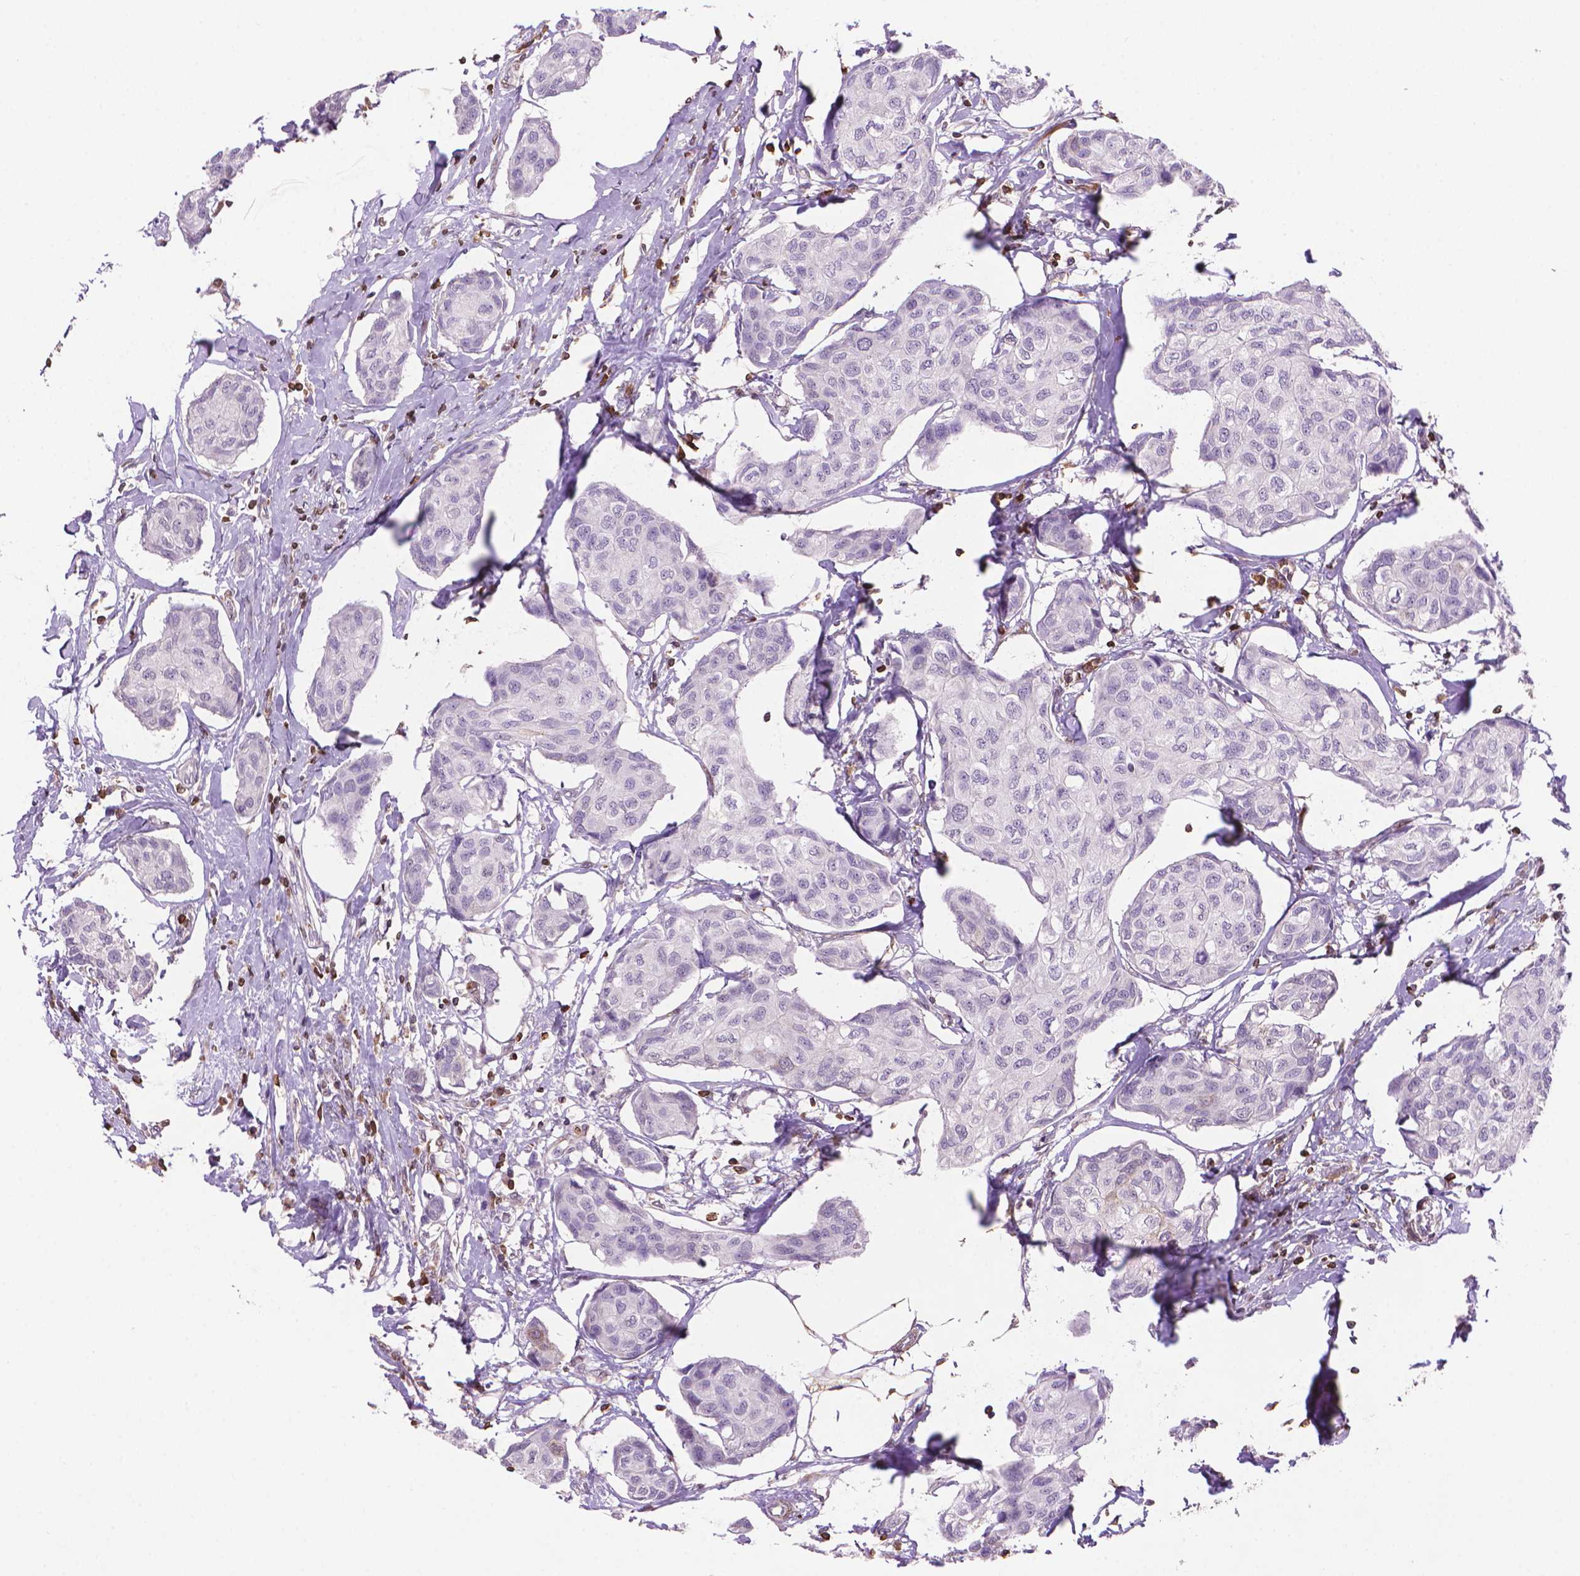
{"staining": {"intensity": "negative", "quantity": "none", "location": "none"}, "tissue": "breast cancer", "cell_type": "Tumor cells", "image_type": "cancer", "snomed": [{"axis": "morphology", "description": "Duct carcinoma"}, {"axis": "topography", "description": "Breast"}], "caption": "Tumor cells show no significant staining in invasive ductal carcinoma (breast). The staining was performed using DAB to visualize the protein expression in brown, while the nuclei were stained in blue with hematoxylin (Magnification: 20x).", "gene": "BCL2", "patient": {"sex": "female", "age": 80}}